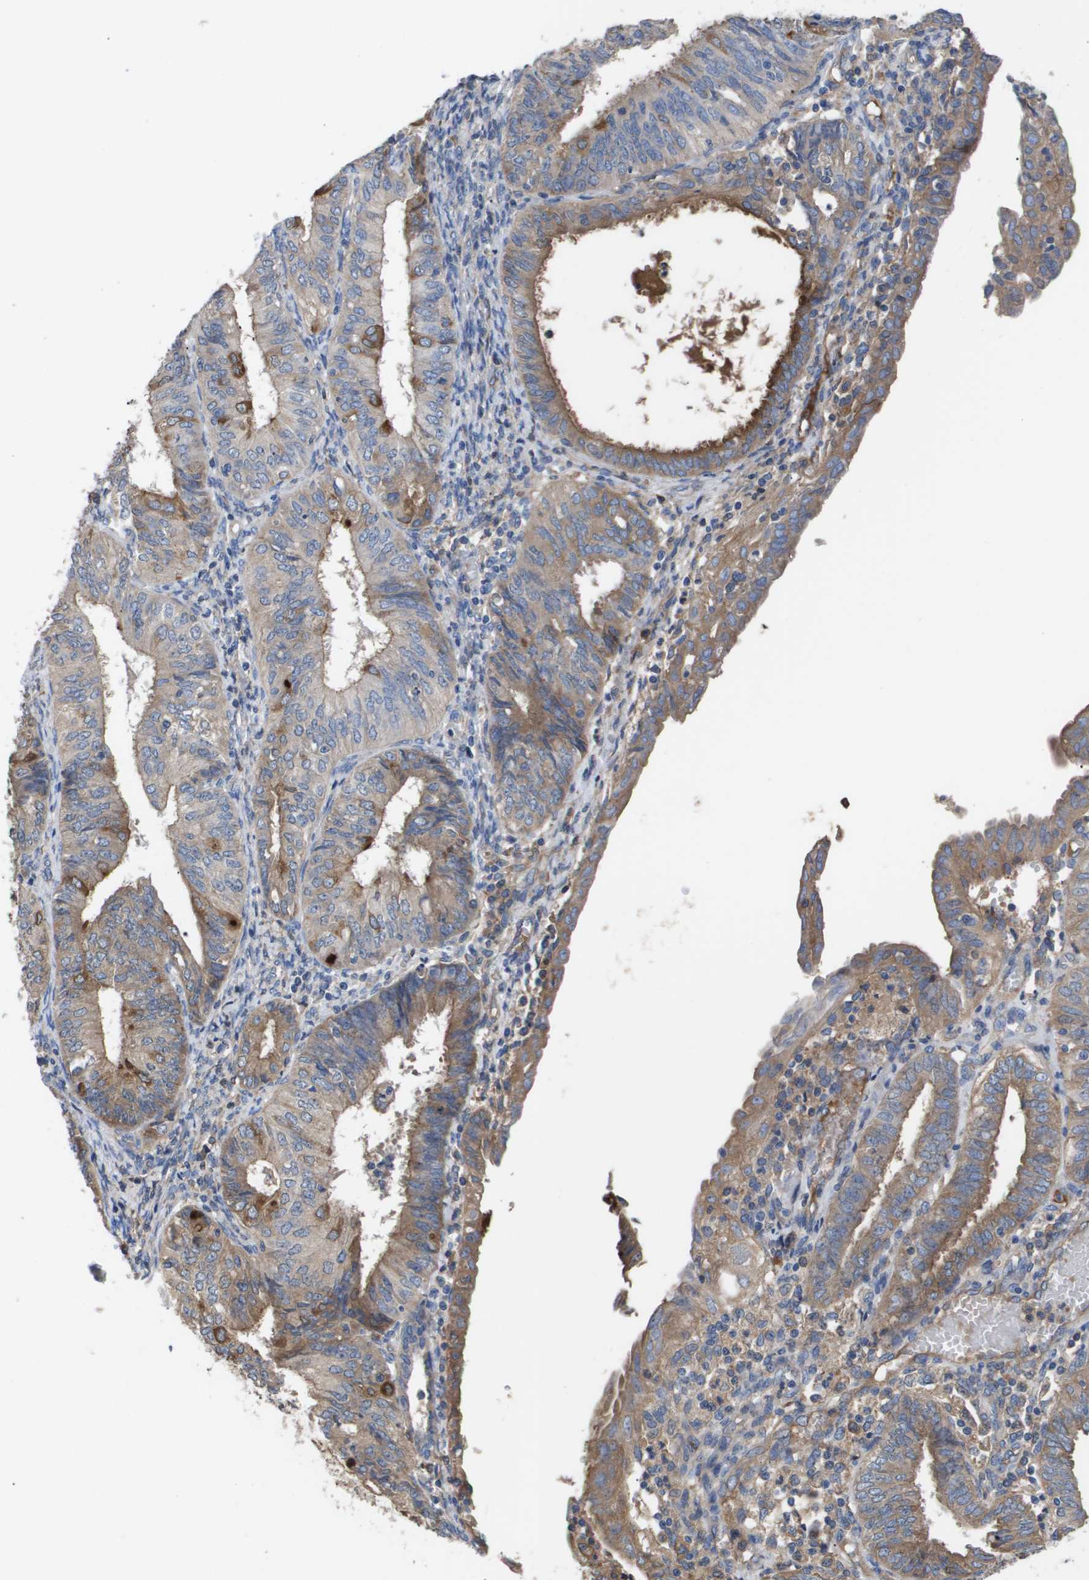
{"staining": {"intensity": "moderate", "quantity": ">75%", "location": "cytoplasmic/membranous"}, "tissue": "endometrial cancer", "cell_type": "Tumor cells", "image_type": "cancer", "snomed": [{"axis": "morphology", "description": "Adenocarcinoma, NOS"}, {"axis": "topography", "description": "Endometrium"}], "caption": "Immunohistochemical staining of adenocarcinoma (endometrial) exhibits moderate cytoplasmic/membranous protein expression in about >75% of tumor cells.", "gene": "SERPINA6", "patient": {"sex": "female", "age": 58}}